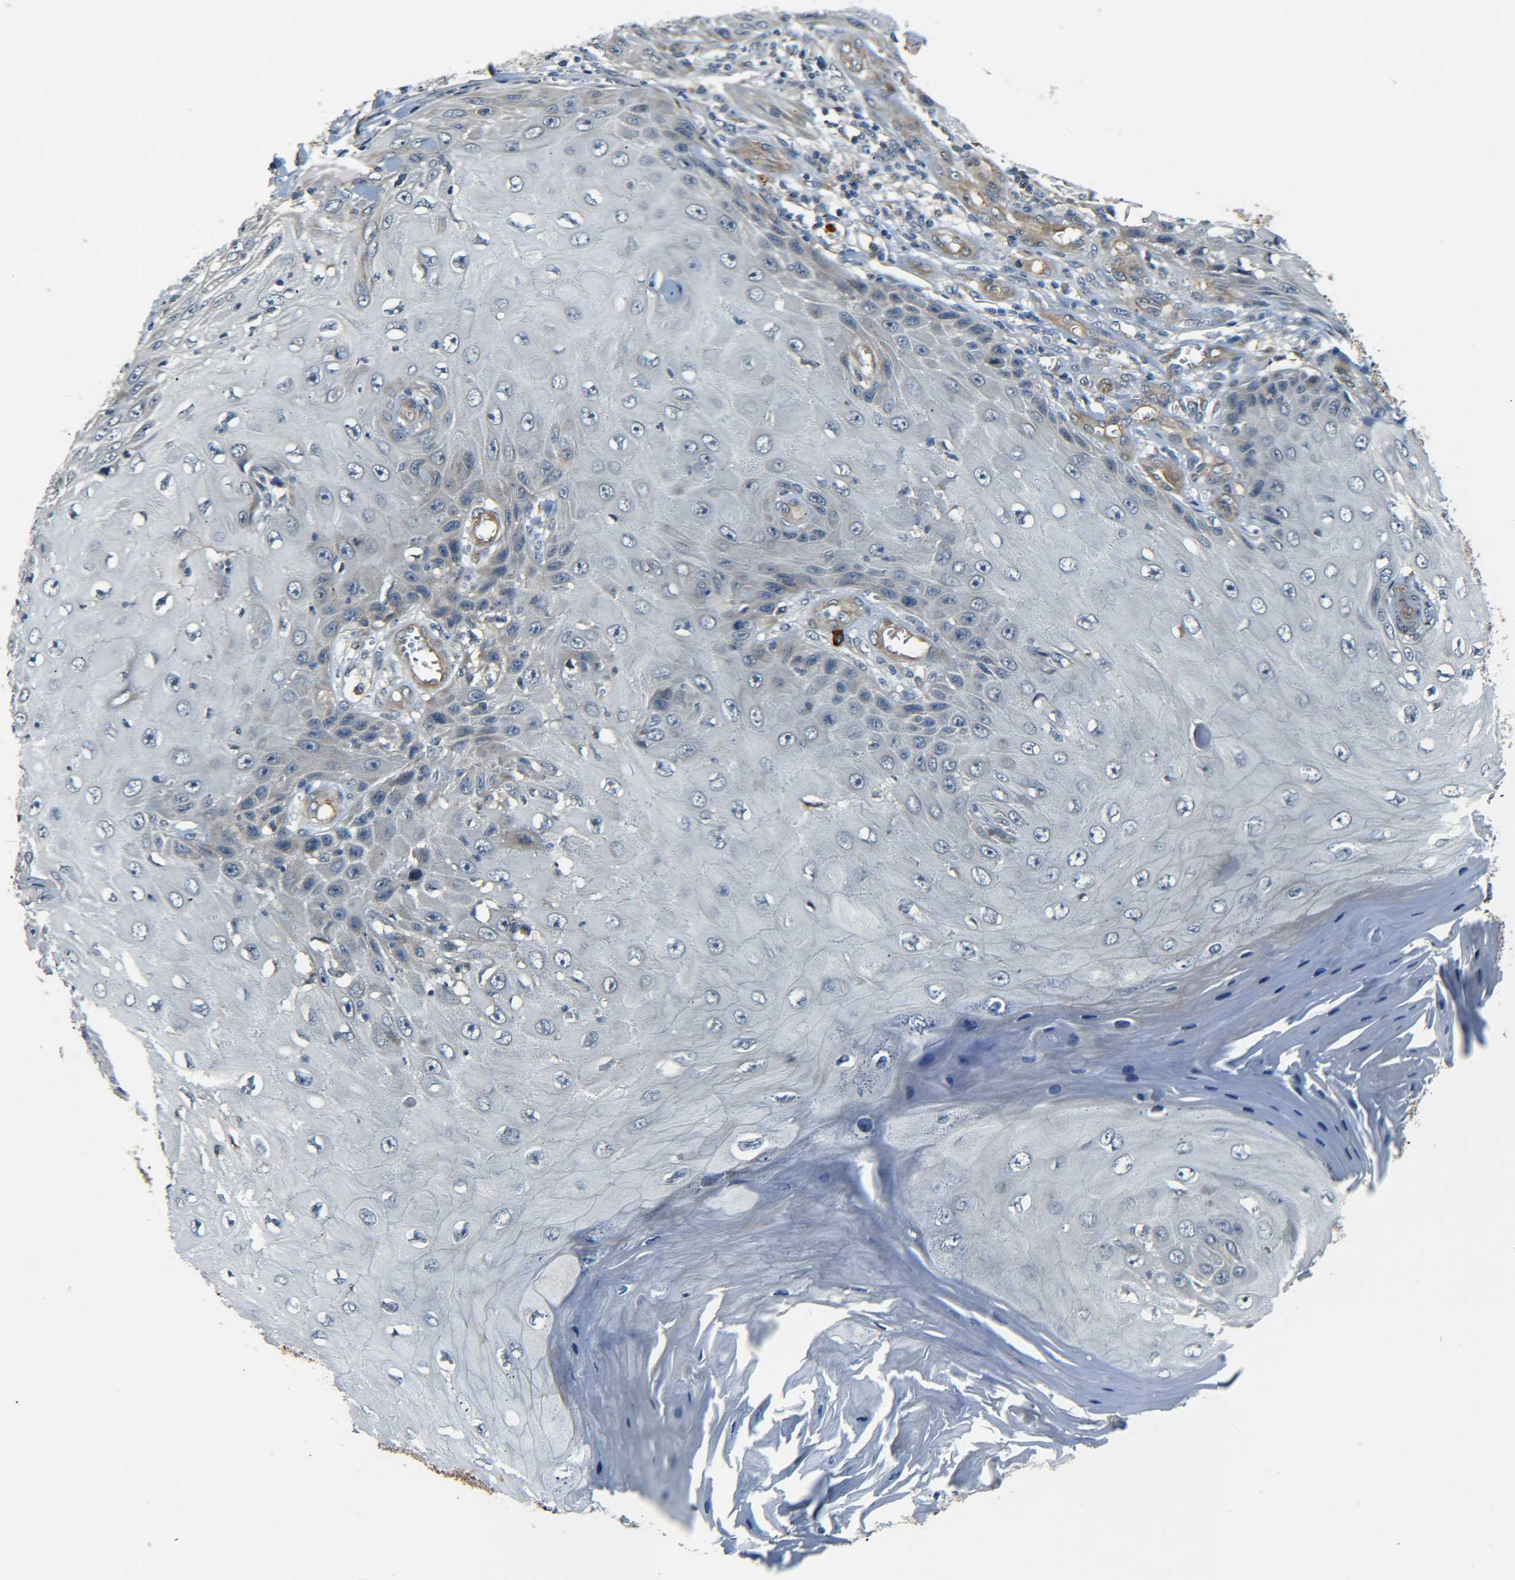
{"staining": {"intensity": "negative", "quantity": "none", "location": "none"}, "tissue": "skin cancer", "cell_type": "Tumor cells", "image_type": "cancer", "snomed": [{"axis": "morphology", "description": "Squamous cell carcinoma, NOS"}, {"axis": "topography", "description": "Skin"}], "caption": "Tumor cells are negative for brown protein staining in skin cancer.", "gene": "MEIS1", "patient": {"sex": "female", "age": 73}}